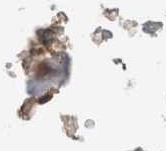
{"staining": {"intensity": "strong", "quantity": "25%-75%", "location": "cytoplasmic/membranous"}, "tissue": "bone marrow", "cell_type": "Hematopoietic cells", "image_type": "normal", "snomed": [{"axis": "morphology", "description": "Normal tissue, NOS"}, {"axis": "topography", "description": "Bone marrow"}], "caption": "Strong cytoplasmic/membranous positivity is appreciated in about 25%-75% of hematopoietic cells in normal bone marrow. (Brightfield microscopy of DAB IHC at high magnification).", "gene": "SYVN1", "patient": {"sex": "female", "age": 81}}